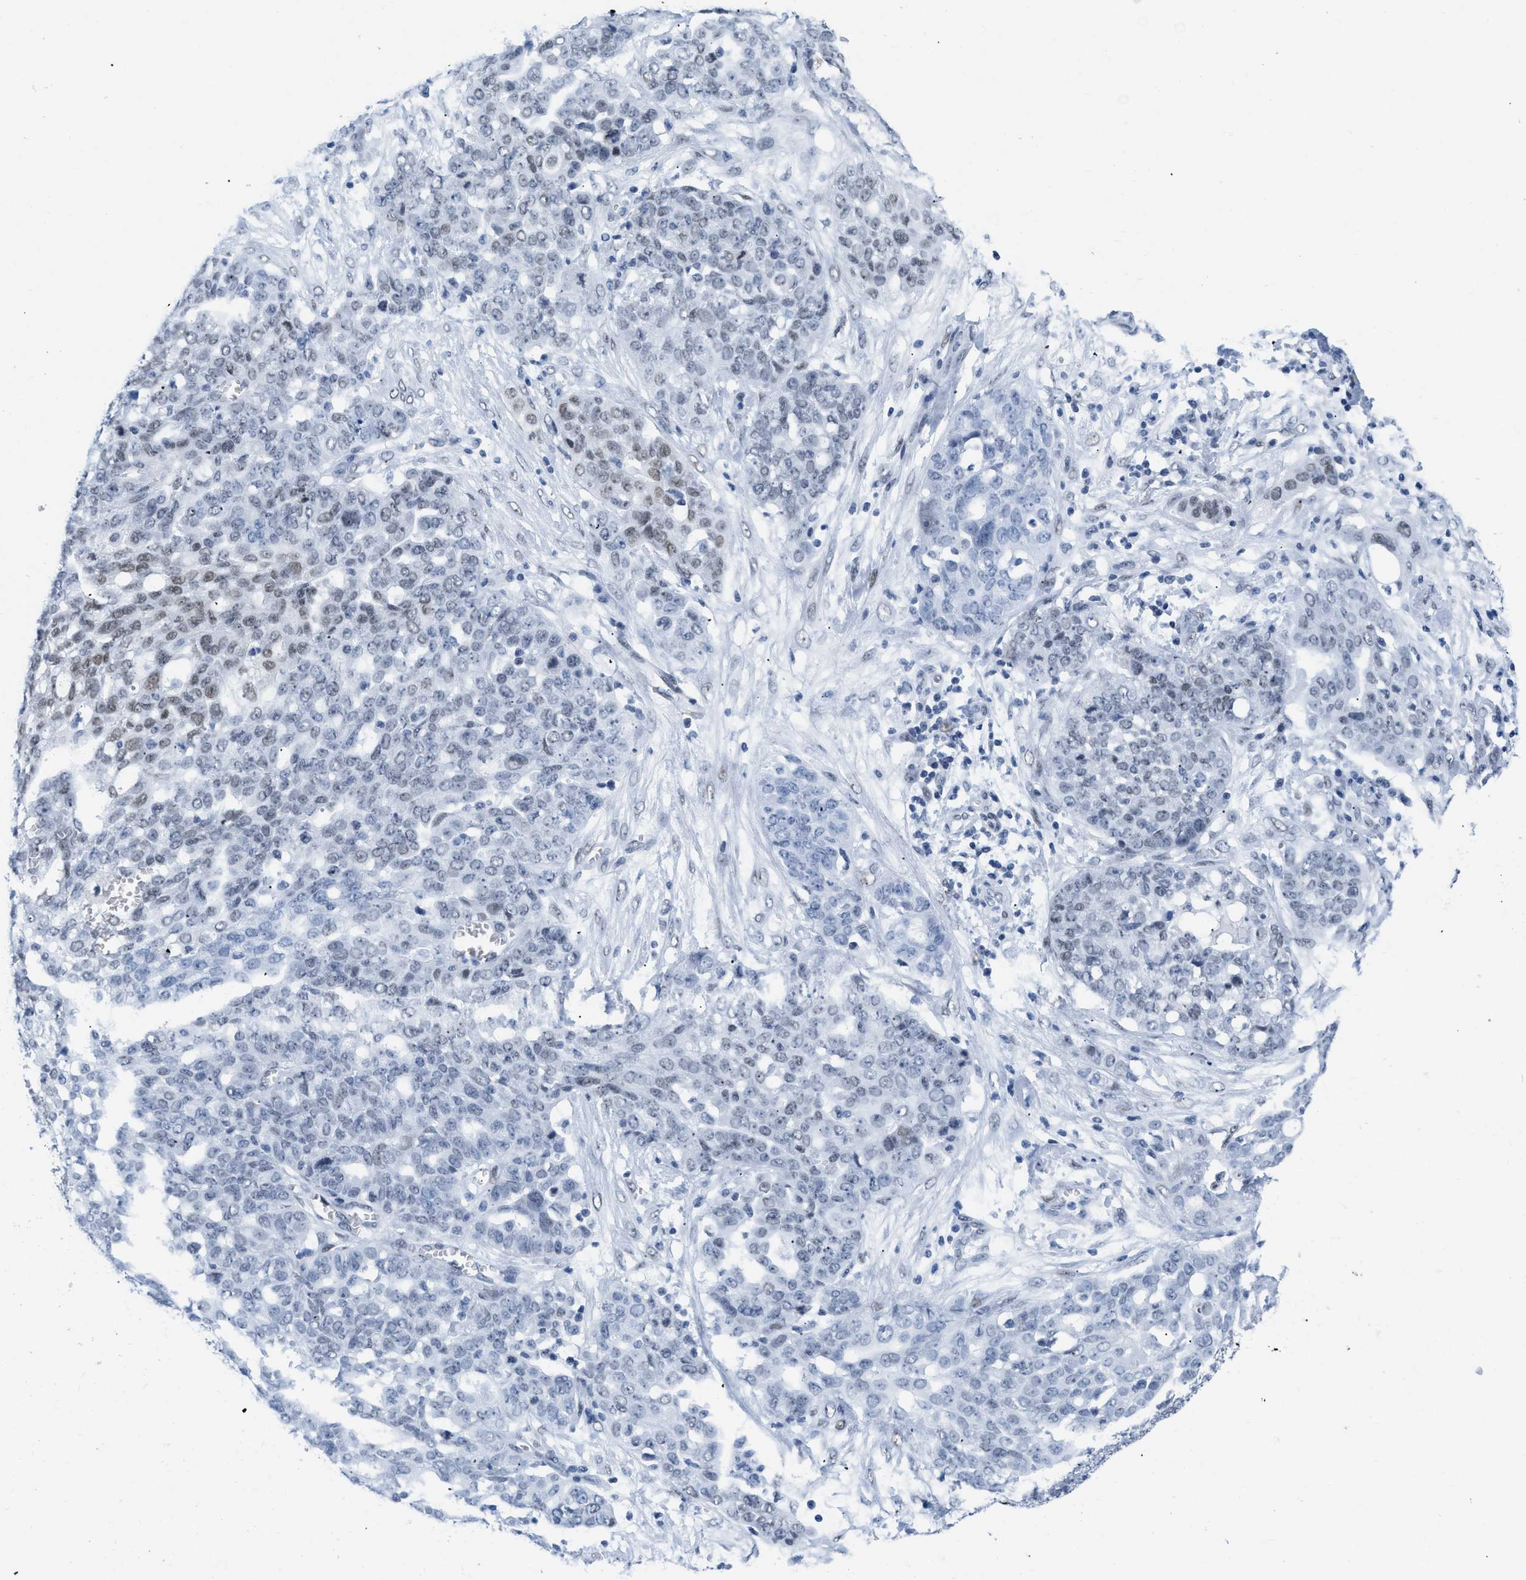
{"staining": {"intensity": "moderate", "quantity": "<25%", "location": "nuclear"}, "tissue": "ovarian cancer", "cell_type": "Tumor cells", "image_type": "cancer", "snomed": [{"axis": "morphology", "description": "Cystadenocarcinoma, serous, NOS"}, {"axis": "topography", "description": "Soft tissue"}, {"axis": "topography", "description": "Ovary"}], "caption": "Moderate nuclear positivity is present in approximately <25% of tumor cells in serous cystadenocarcinoma (ovarian).", "gene": "CTBP1", "patient": {"sex": "female", "age": 57}}